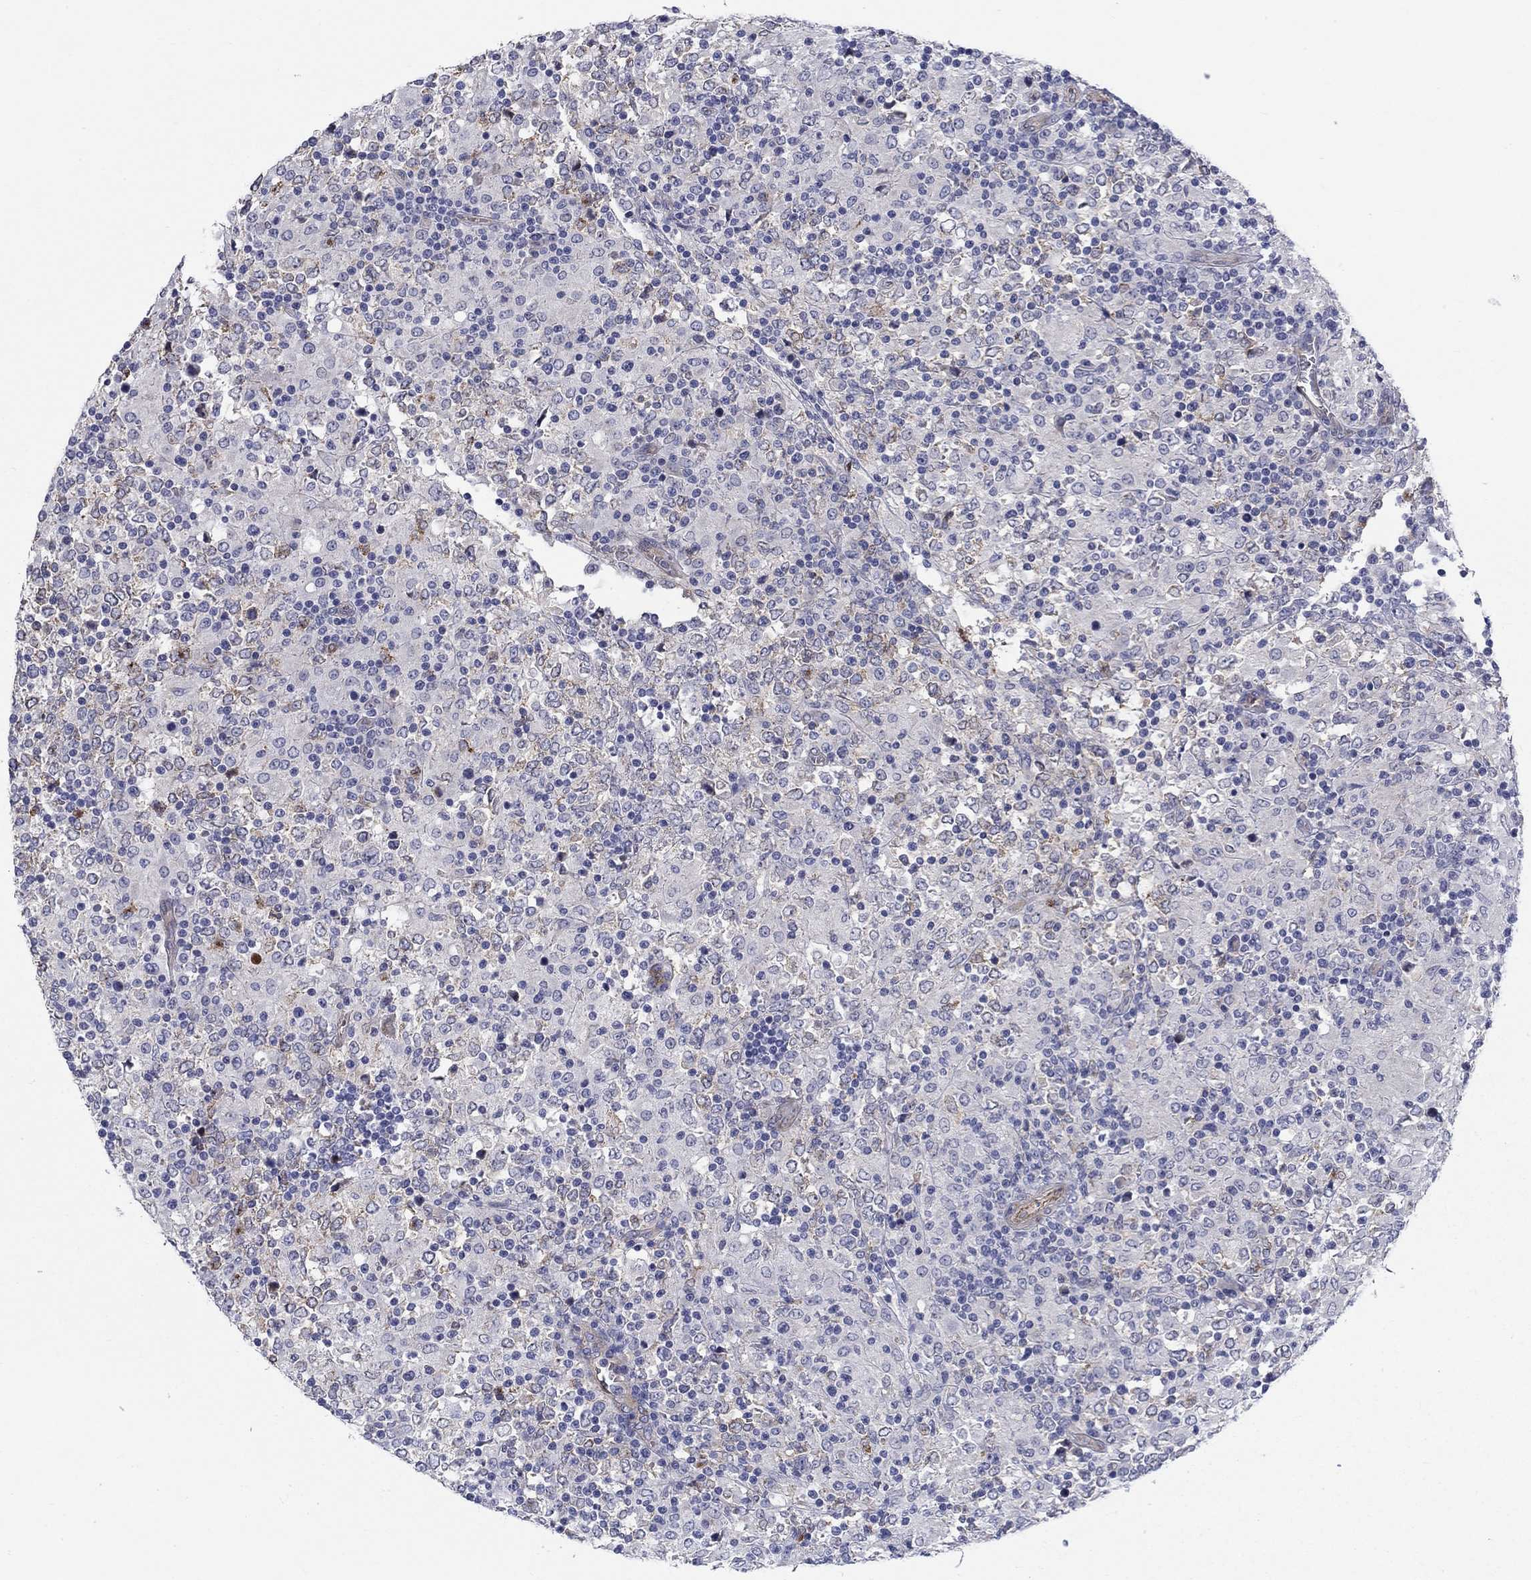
{"staining": {"intensity": "negative", "quantity": "none", "location": "none"}, "tissue": "lymphoma", "cell_type": "Tumor cells", "image_type": "cancer", "snomed": [{"axis": "morphology", "description": "Malignant lymphoma, non-Hodgkin's type, High grade"}, {"axis": "topography", "description": "Lymph node"}], "caption": "Tumor cells are negative for protein expression in human lymphoma.", "gene": "SLC1A1", "patient": {"sex": "female", "age": 84}}